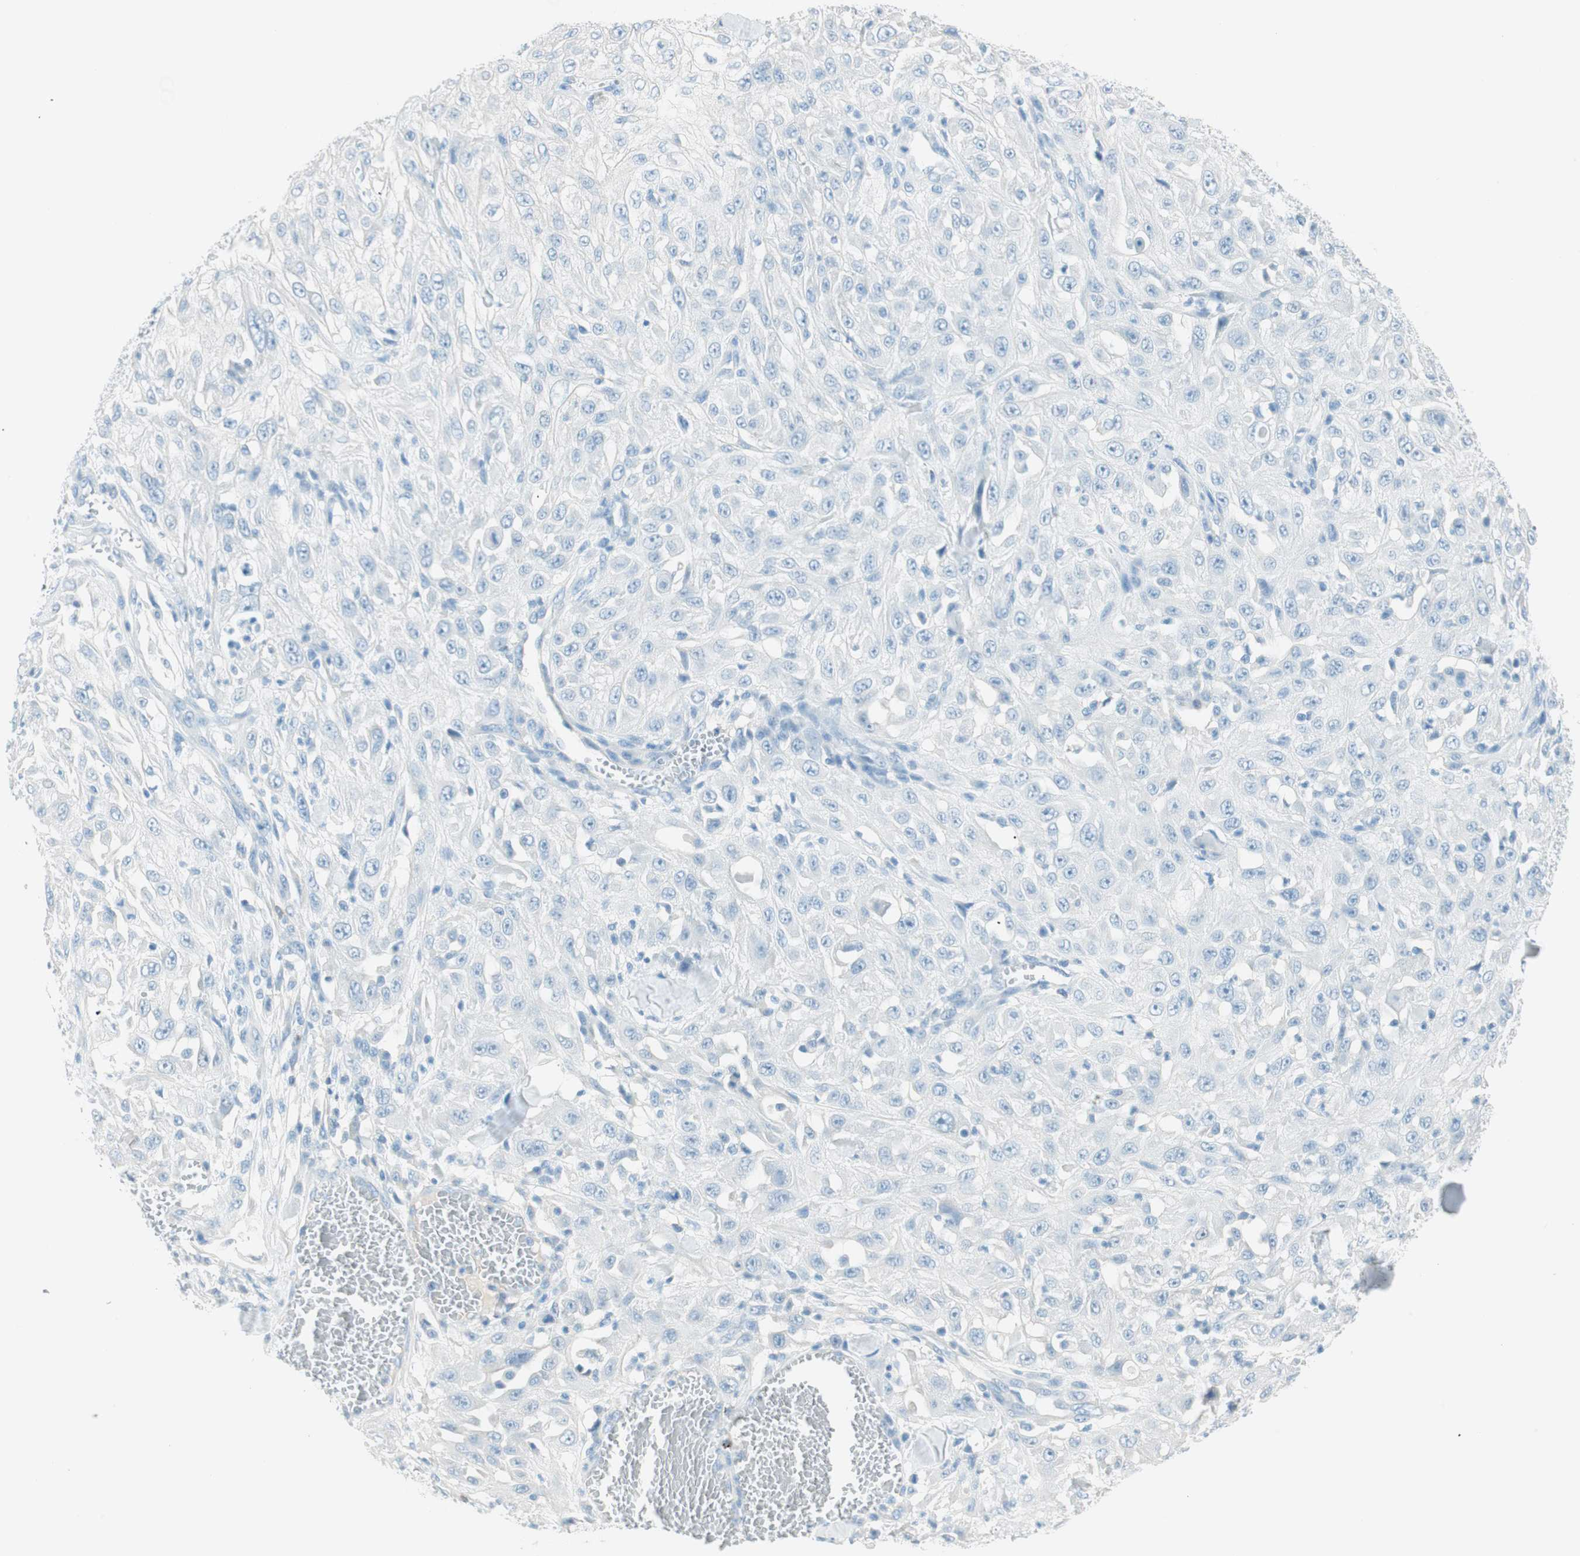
{"staining": {"intensity": "negative", "quantity": "none", "location": "none"}, "tissue": "skin cancer", "cell_type": "Tumor cells", "image_type": "cancer", "snomed": [{"axis": "morphology", "description": "Squamous cell carcinoma, NOS"}, {"axis": "morphology", "description": "Squamous cell carcinoma, metastatic, NOS"}, {"axis": "topography", "description": "Skin"}, {"axis": "topography", "description": "Lymph node"}], "caption": "The micrograph demonstrates no staining of tumor cells in skin cancer. (Stains: DAB (3,3'-diaminobenzidine) IHC with hematoxylin counter stain, Microscopy: brightfield microscopy at high magnification).", "gene": "TNFRSF13C", "patient": {"sex": "male", "age": 75}}